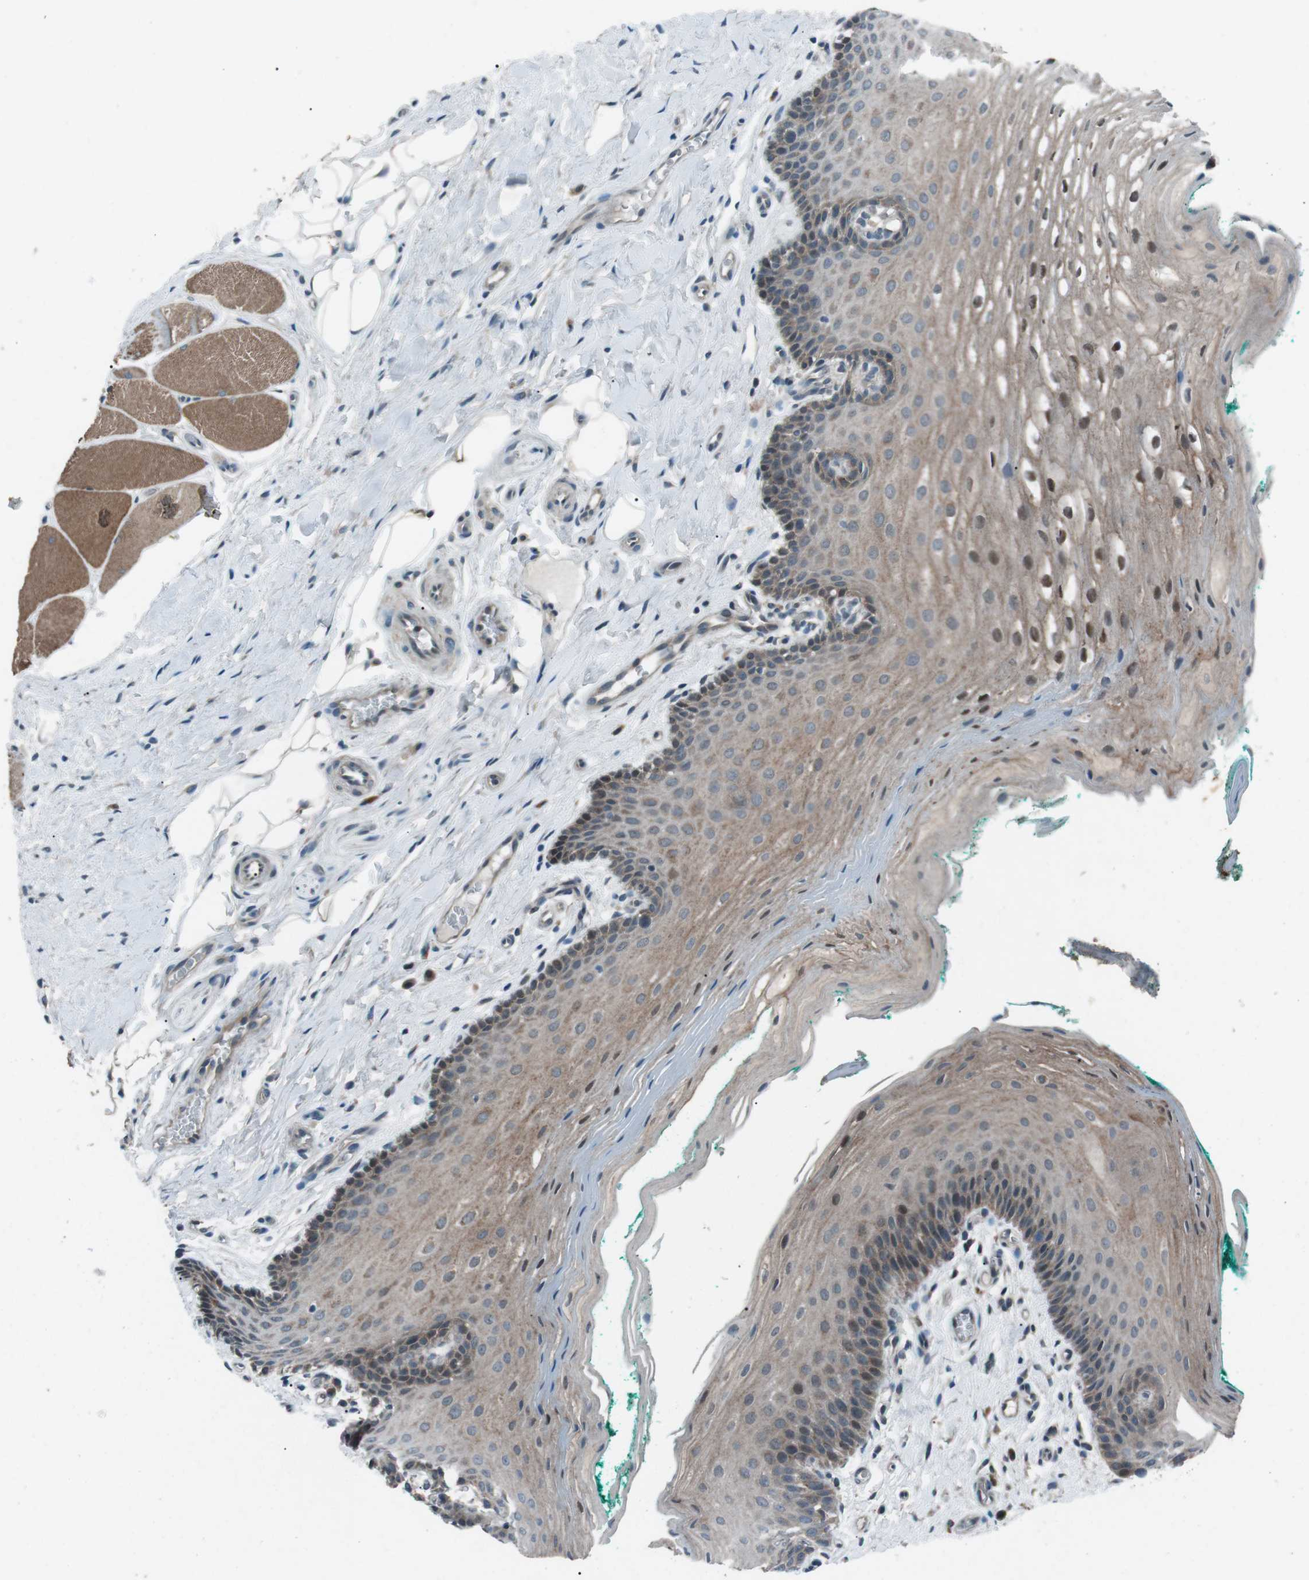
{"staining": {"intensity": "moderate", "quantity": "25%-75%", "location": "cytoplasmic/membranous,nuclear"}, "tissue": "oral mucosa", "cell_type": "Squamous epithelial cells", "image_type": "normal", "snomed": [{"axis": "morphology", "description": "Normal tissue, NOS"}, {"axis": "topography", "description": "Oral tissue"}], "caption": "Immunohistochemistry of normal oral mucosa shows medium levels of moderate cytoplasmic/membranous,nuclear staining in about 25%-75% of squamous epithelial cells.", "gene": "LRIG2", "patient": {"sex": "male", "age": 58}}